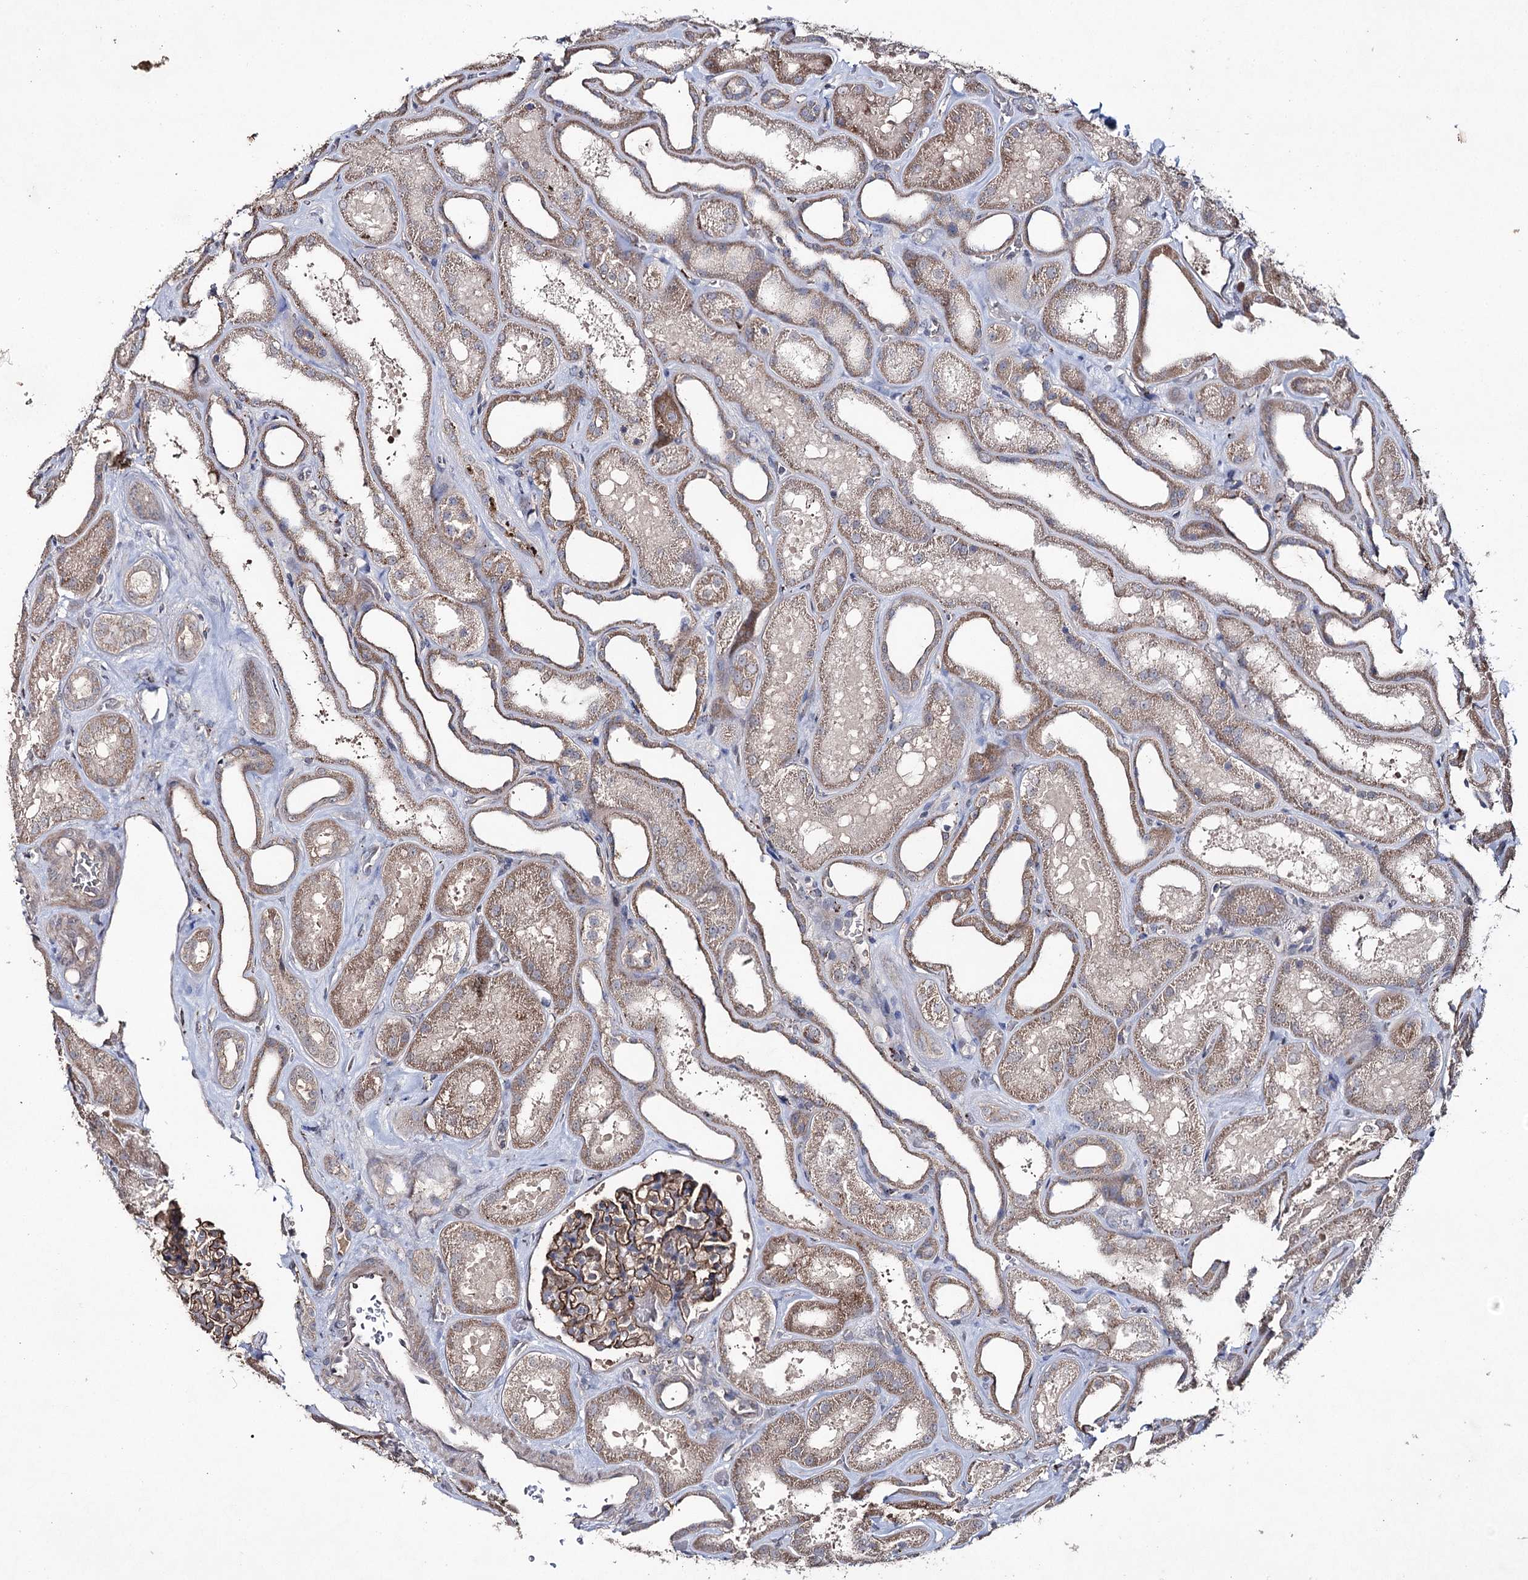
{"staining": {"intensity": "moderate", "quantity": "25%-75%", "location": "cytoplasmic/membranous"}, "tissue": "kidney", "cell_type": "Cells in glomeruli", "image_type": "normal", "snomed": [{"axis": "morphology", "description": "Normal tissue, NOS"}, {"axis": "morphology", "description": "Adenocarcinoma, NOS"}, {"axis": "topography", "description": "Kidney"}], "caption": "This histopathology image demonstrates immunohistochemistry staining of benign human kidney, with medium moderate cytoplasmic/membranous staining in approximately 25%-75% of cells in glomeruli.", "gene": "SEMA4G", "patient": {"sex": "female", "age": 68}}